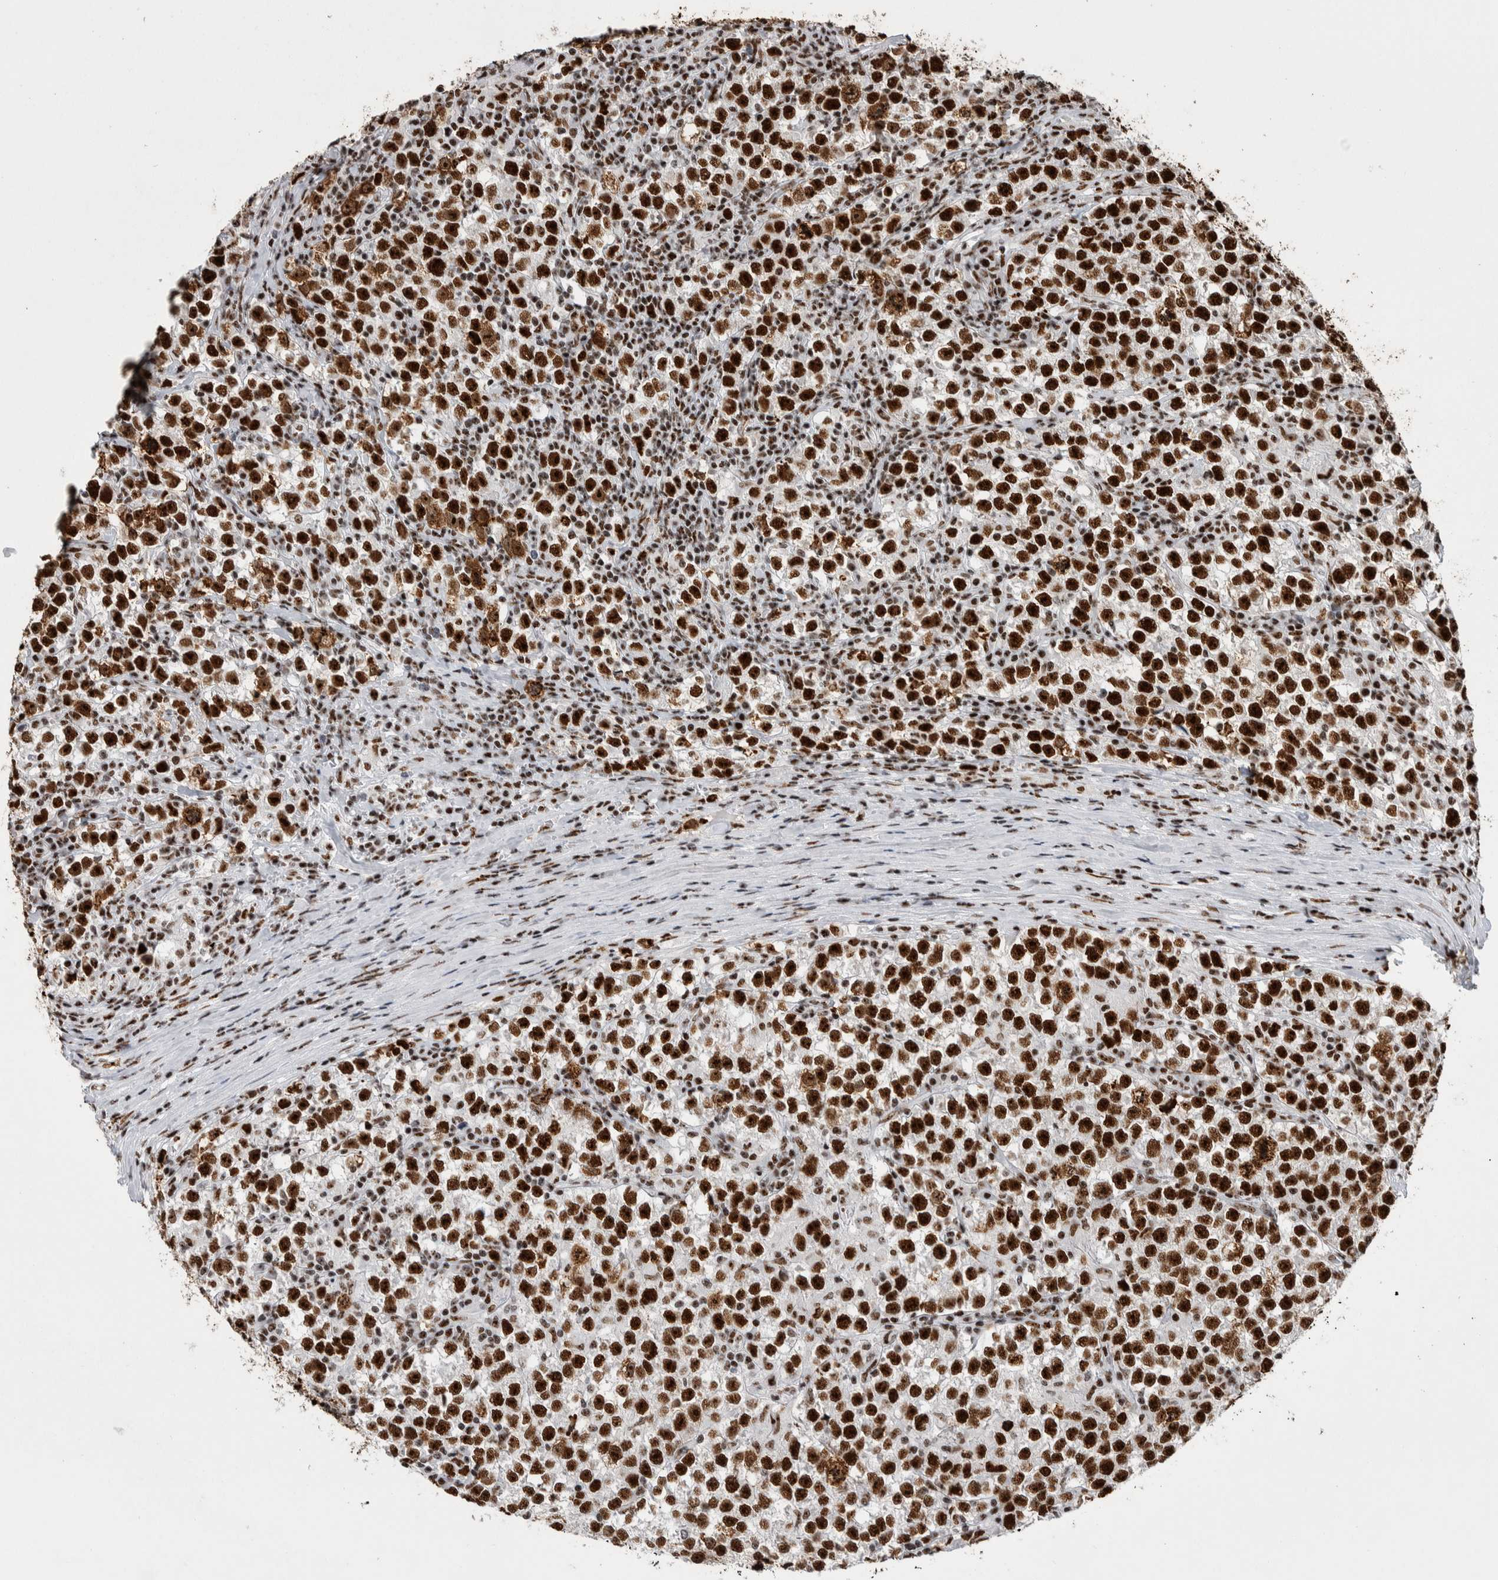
{"staining": {"intensity": "strong", "quantity": ">75%", "location": "nuclear"}, "tissue": "testis cancer", "cell_type": "Tumor cells", "image_type": "cancer", "snomed": [{"axis": "morphology", "description": "Normal tissue, NOS"}, {"axis": "morphology", "description": "Seminoma, NOS"}, {"axis": "topography", "description": "Testis"}], "caption": "Strong nuclear positivity is appreciated in about >75% of tumor cells in seminoma (testis).", "gene": "NCL", "patient": {"sex": "male", "age": 43}}